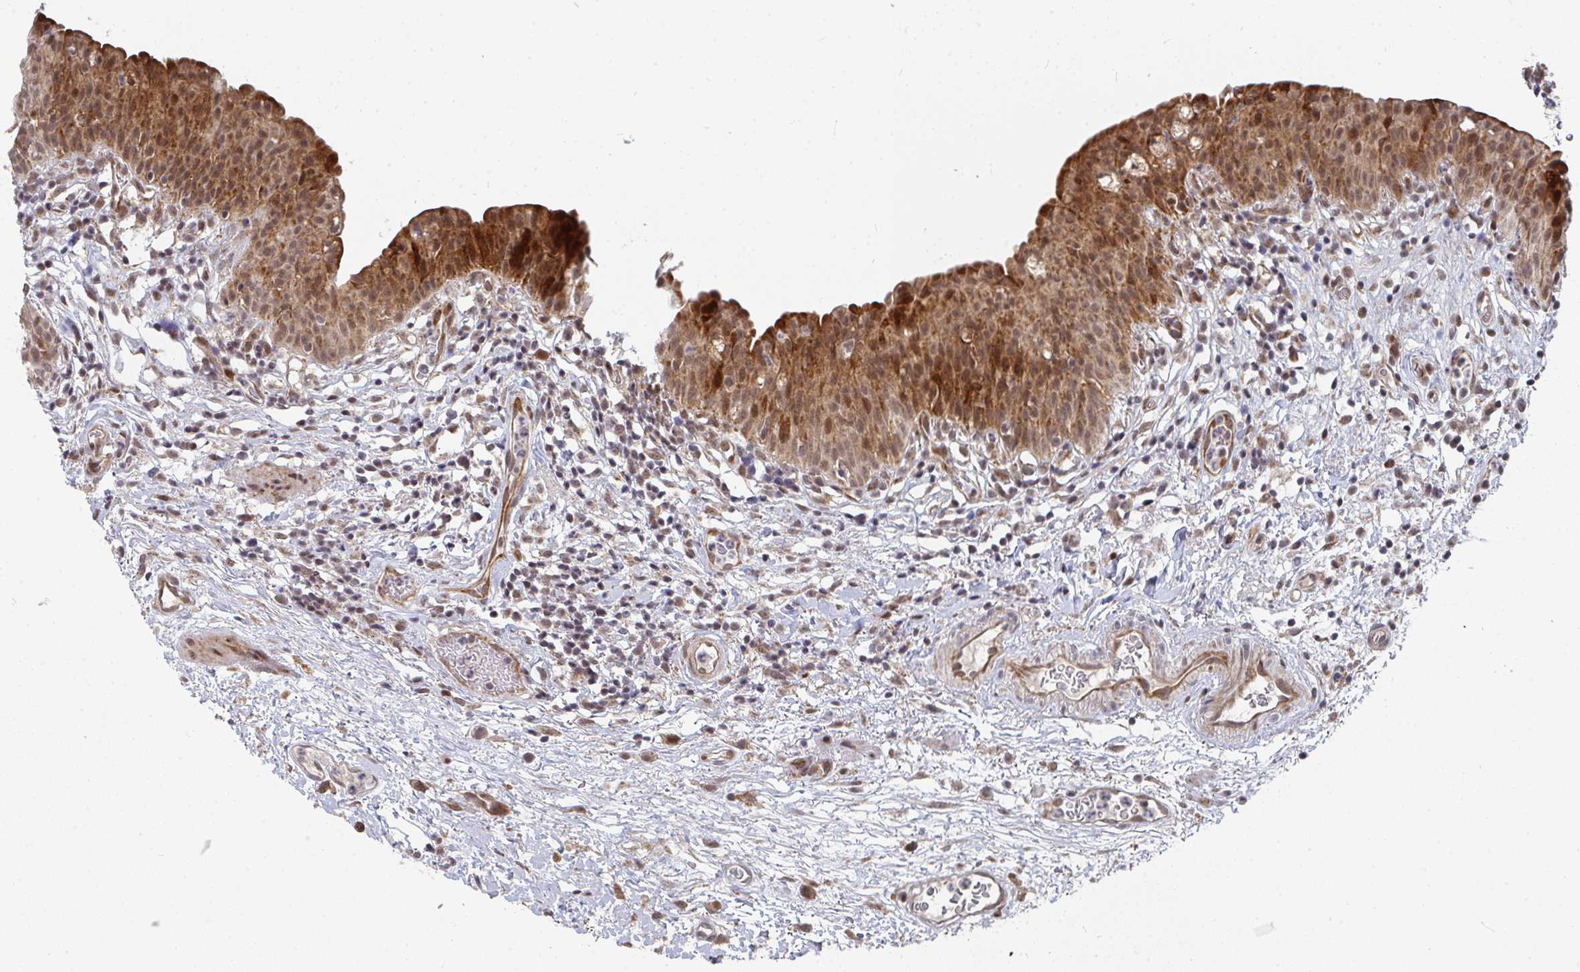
{"staining": {"intensity": "strong", "quantity": ">75%", "location": "cytoplasmic/membranous,nuclear"}, "tissue": "urinary bladder", "cell_type": "Urothelial cells", "image_type": "normal", "snomed": [{"axis": "morphology", "description": "Normal tissue, NOS"}, {"axis": "morphology", "description": "Inflammation, NOS"}, {"axis": "topography", "description": "Urinary bladder"}], "caption": "Urinary bladder stained with immunohistochemistry (IHC) exhibits strong cytoplasmic/membranous,nuclear expression in about >75% of urothelial cells.", "gene": "RBBP5", "patient": {"sex": "male", "age": 57}}